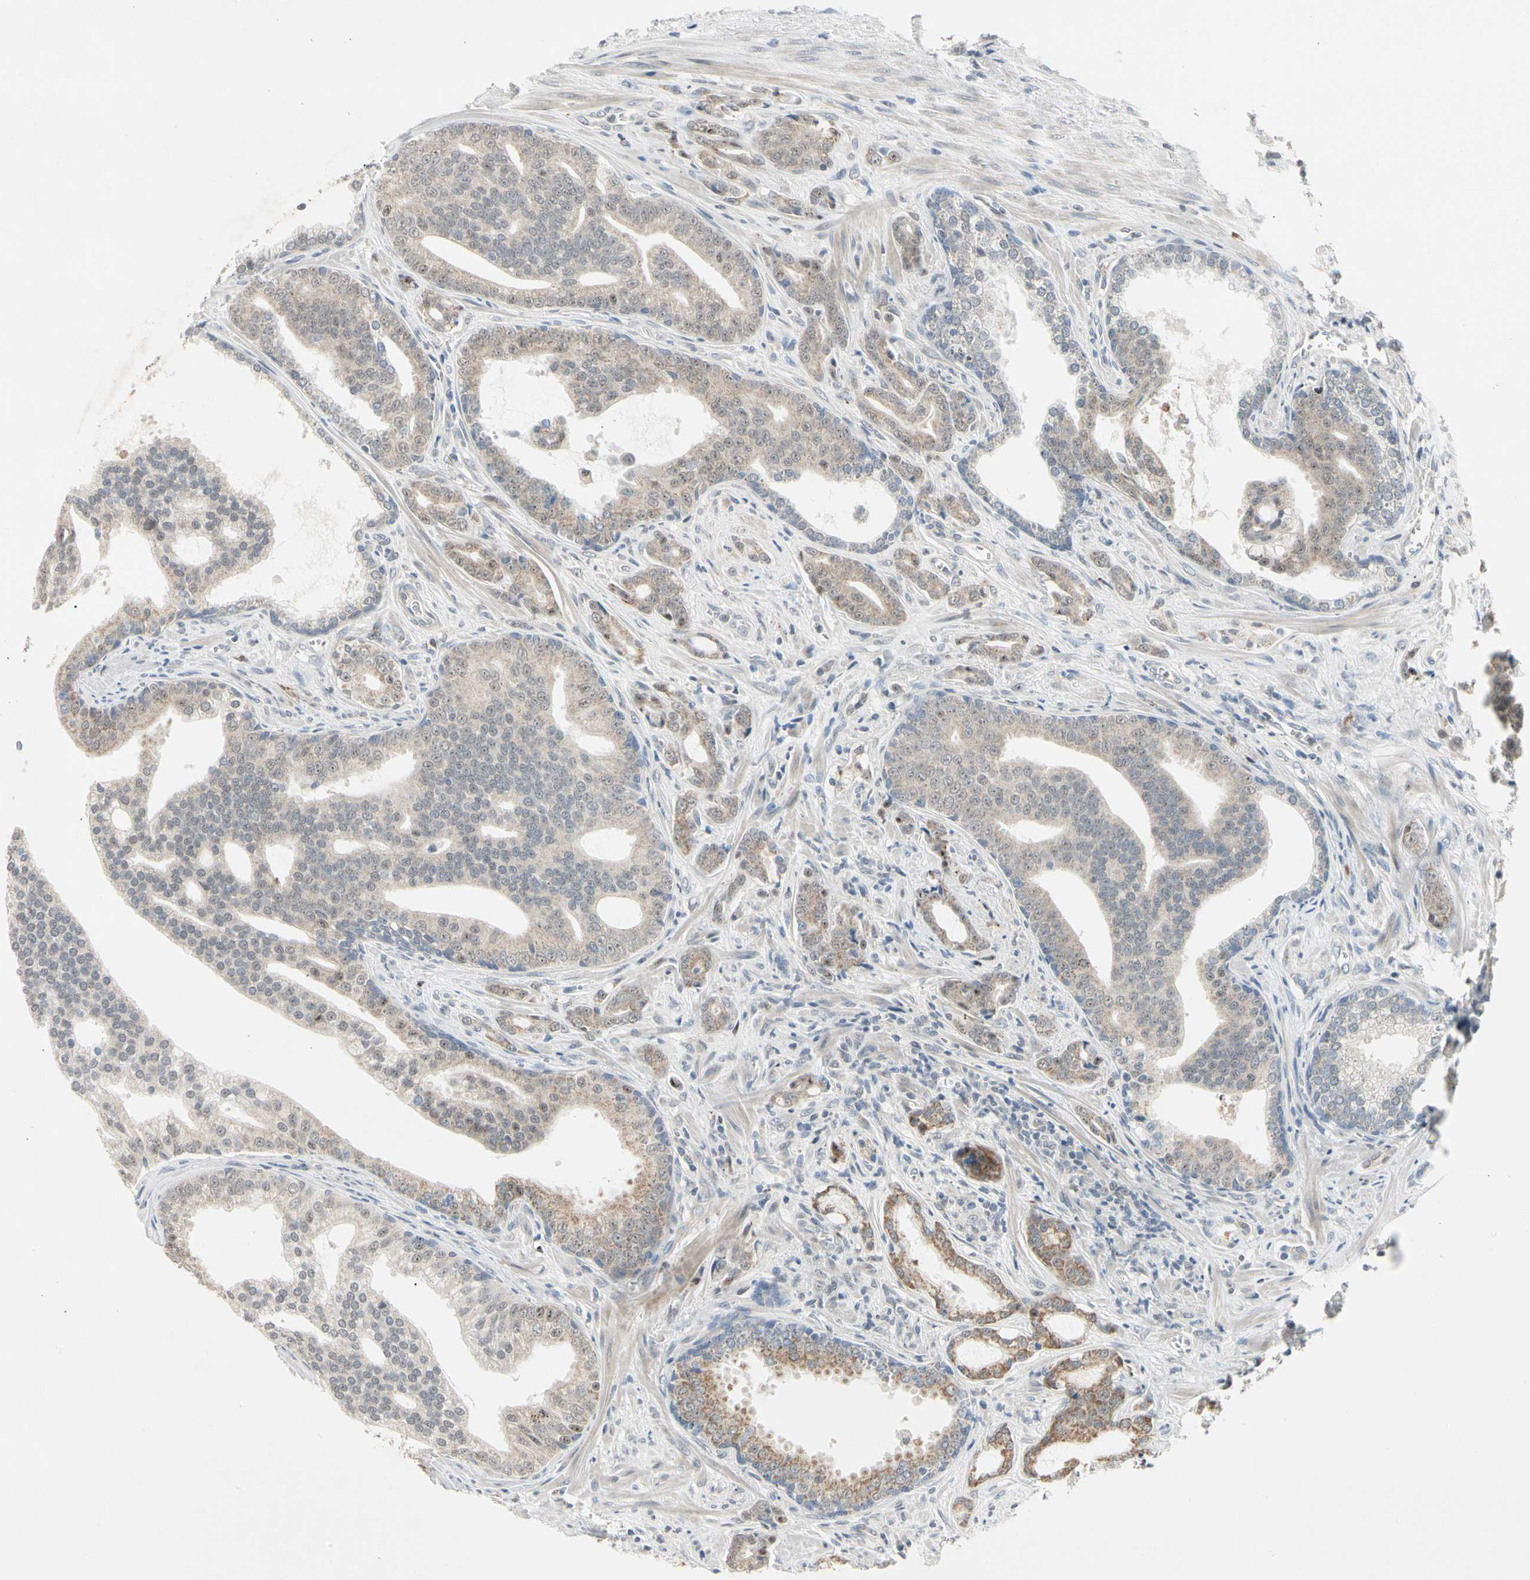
{"staining": {"intensity": "weak", "quantity": ">75%", "location": "cytoplasmic/membranous,nuclear"}, "tissue": "prostate cancer", "cell_type": "Tumor cells", "image_type": "cancer", "snomed": [{"axis": "morphology", "description": "Adenocarcinoma, Low grade"}, {"axis": "topography", "description": "Prostate"}], "caption": "Protein analysis of prostate cancer (low-grade adenocarcinoma) tissue exhibits weak cytoplasmic/membranous and nuclear positivity in approximately >75% of tumor cells.", "gene": "MARK1", "patient": {"sex": "male", "age": 58}}